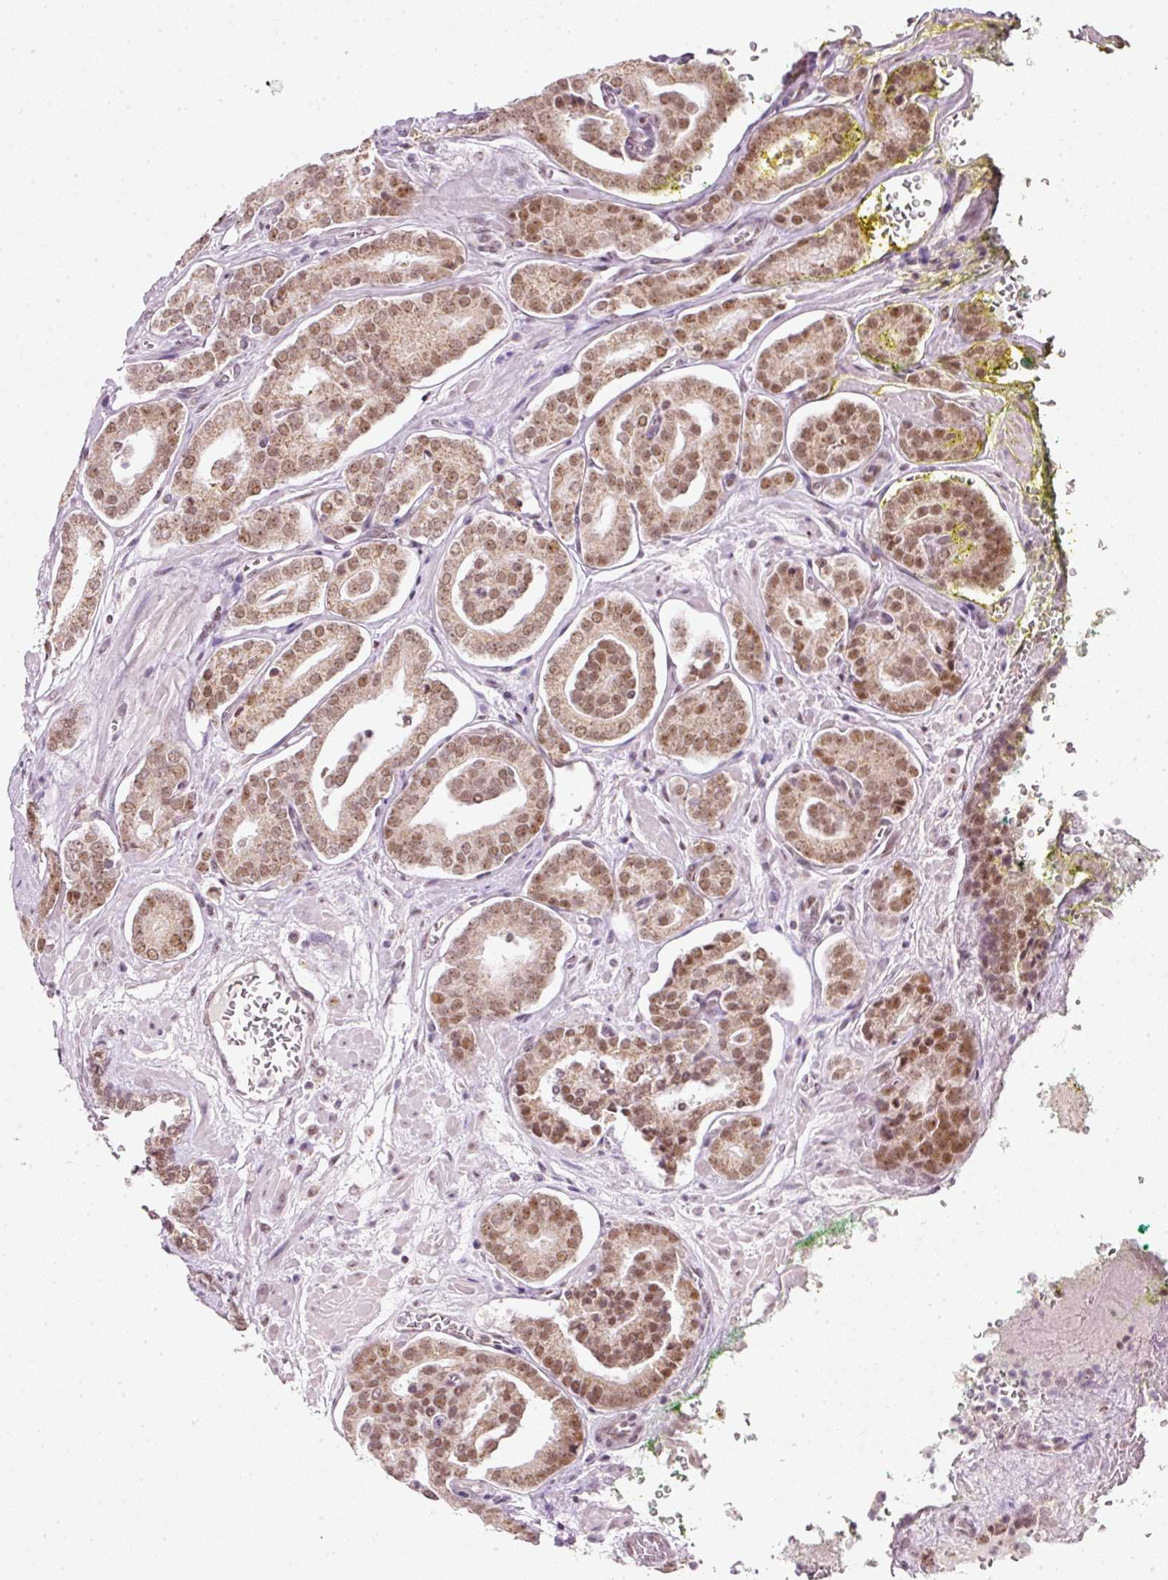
{"staining": {"intensity": "moderate", "quantity": ">75%", "location": "nuclear"}, "tissue": "prostate cancer", "cell_type": "Tumor cells", "image_type": "cancer", "snomed": [{"axis": "morphology", "description": "Adenocarcinoma, High grade"}, {"axis": "topography", "description": "Prostate"}], "caption": "Immunohistochemistry staining of prostate cancer, which displays medium levels of moderate nuclear positivity in about >75% of tumor cells indicating moderate nuclear protein staining. The staining was performed using DAB (3,3'-diaminobenzidine) (brown) for protein detection and nuclei were counterstained in hematoxylin (blue).", "gene": "FSTL3", "patient": {"sex": "male", "age": 66}}